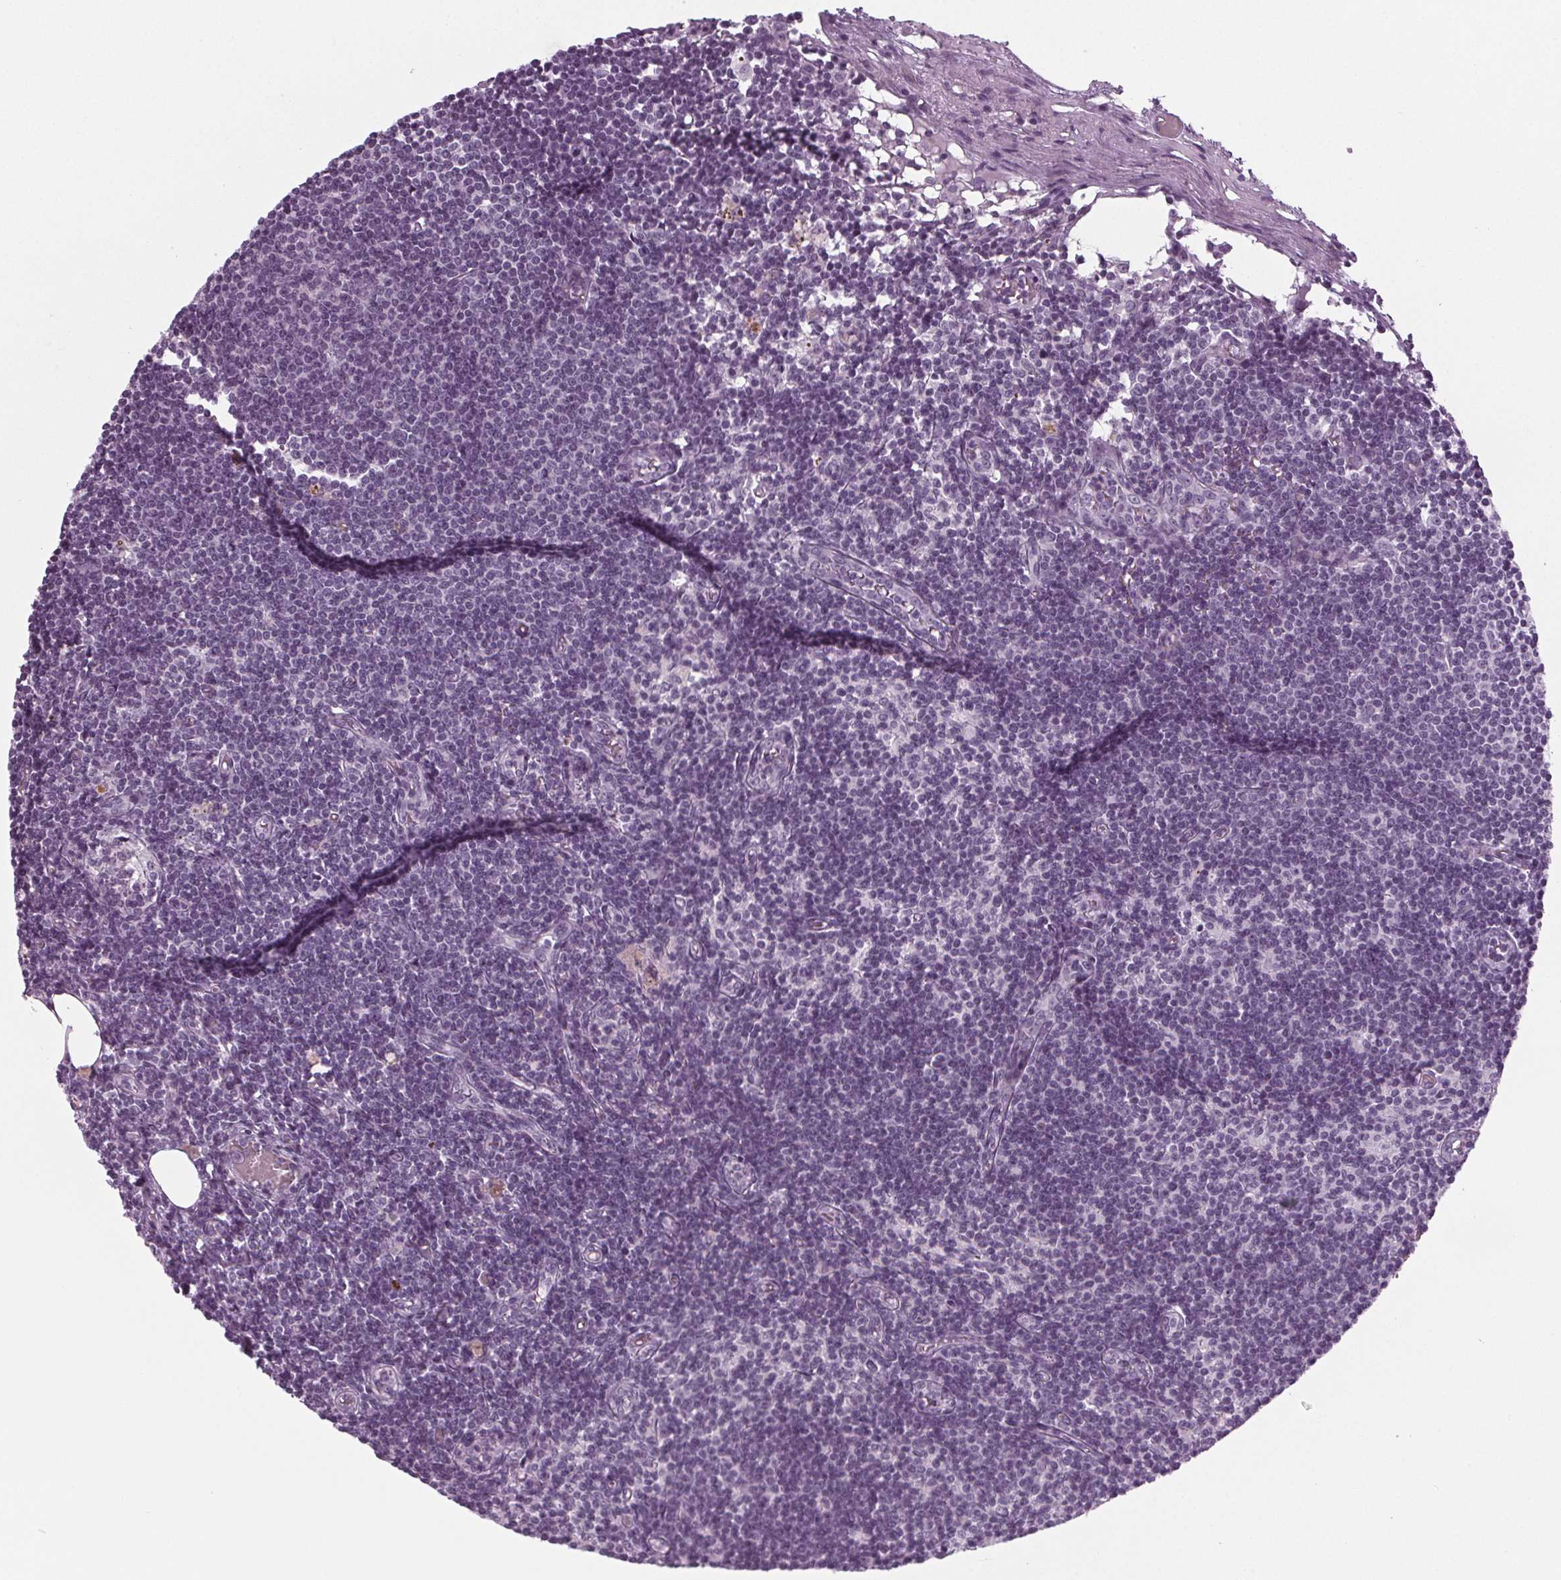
{"staining": {"intensity": "negative", "quantity": "none", "location": "none"}, "tissue": "lymph node", "cell_type": "Non-germinal center cells", "image_type": "normal", "snomed": [{"axis": "morphology", "description": "Normal tissue, NOS"}, {"axis": "topography", "description": "Lymph node"}], "caption": "Immunohistochemistry (IHC) photomicrograph of benign lymph node: lymph node stained with DAB reveals no significant protein staining in non-germinal center cells. The staining is performed using DAB (3,3'-diaminobenzidine) brown chromogen with nuclei counter-stained in using hematoxylin.", "gene": "IGF2BP1", "patient": {"sex": "female", "age": 69}}